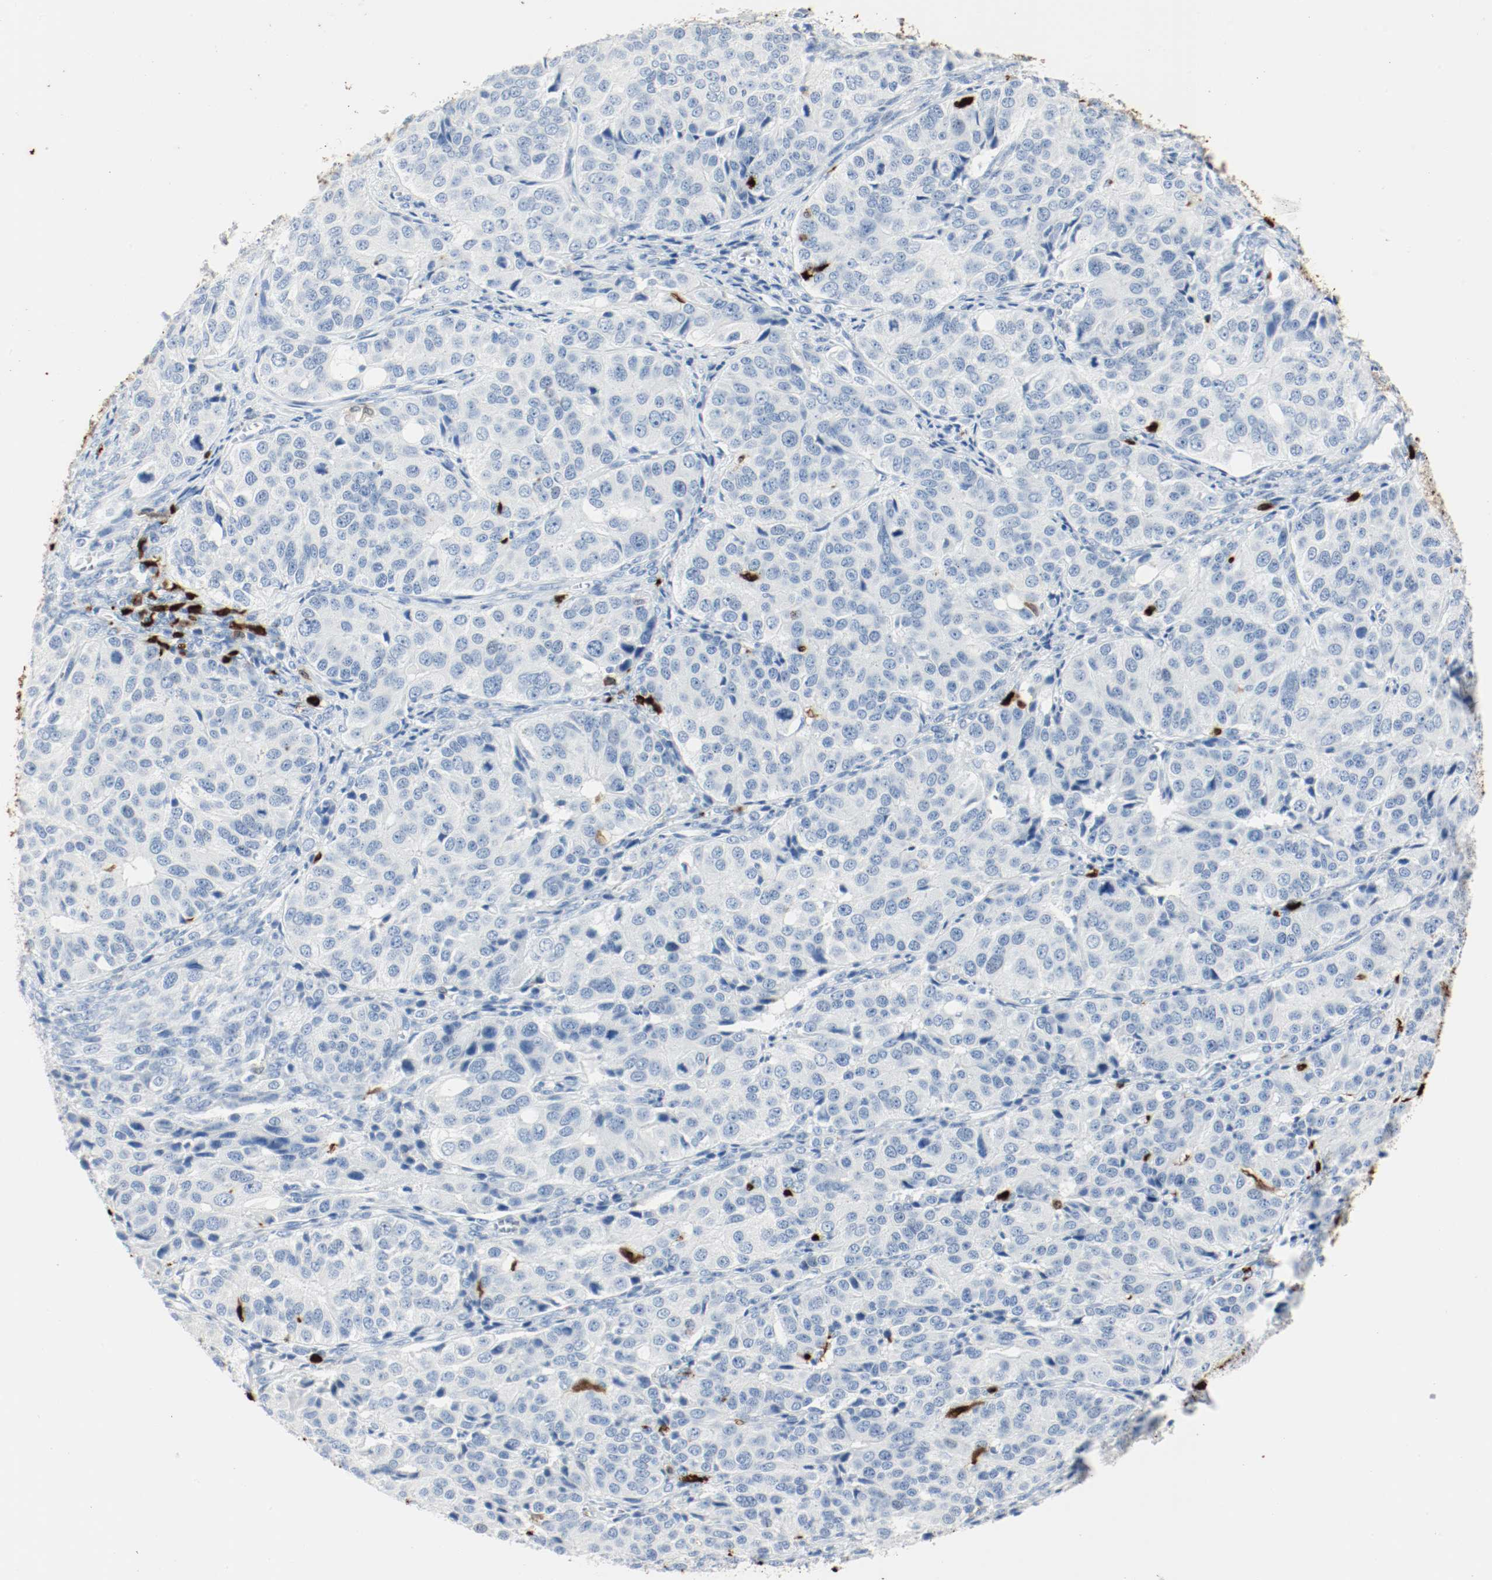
{"staining": {"intensity": "negative", "quantity": "none", "location": "none"}, "tissue": "ovarian cancer", "cell_type": "Tumor cells", "image_type": "cancer", "snomed": [{"axis": "morphology", "description": "Carcinoma, endometroid"}, {"axis": "topography", "description": "Ovary"}], "caption": "There is no significant staining in tumor cells of endometroid carcinoma (ovarian).", "gene": "S100A9", "patient": {"sex": "female", "age": 51}}